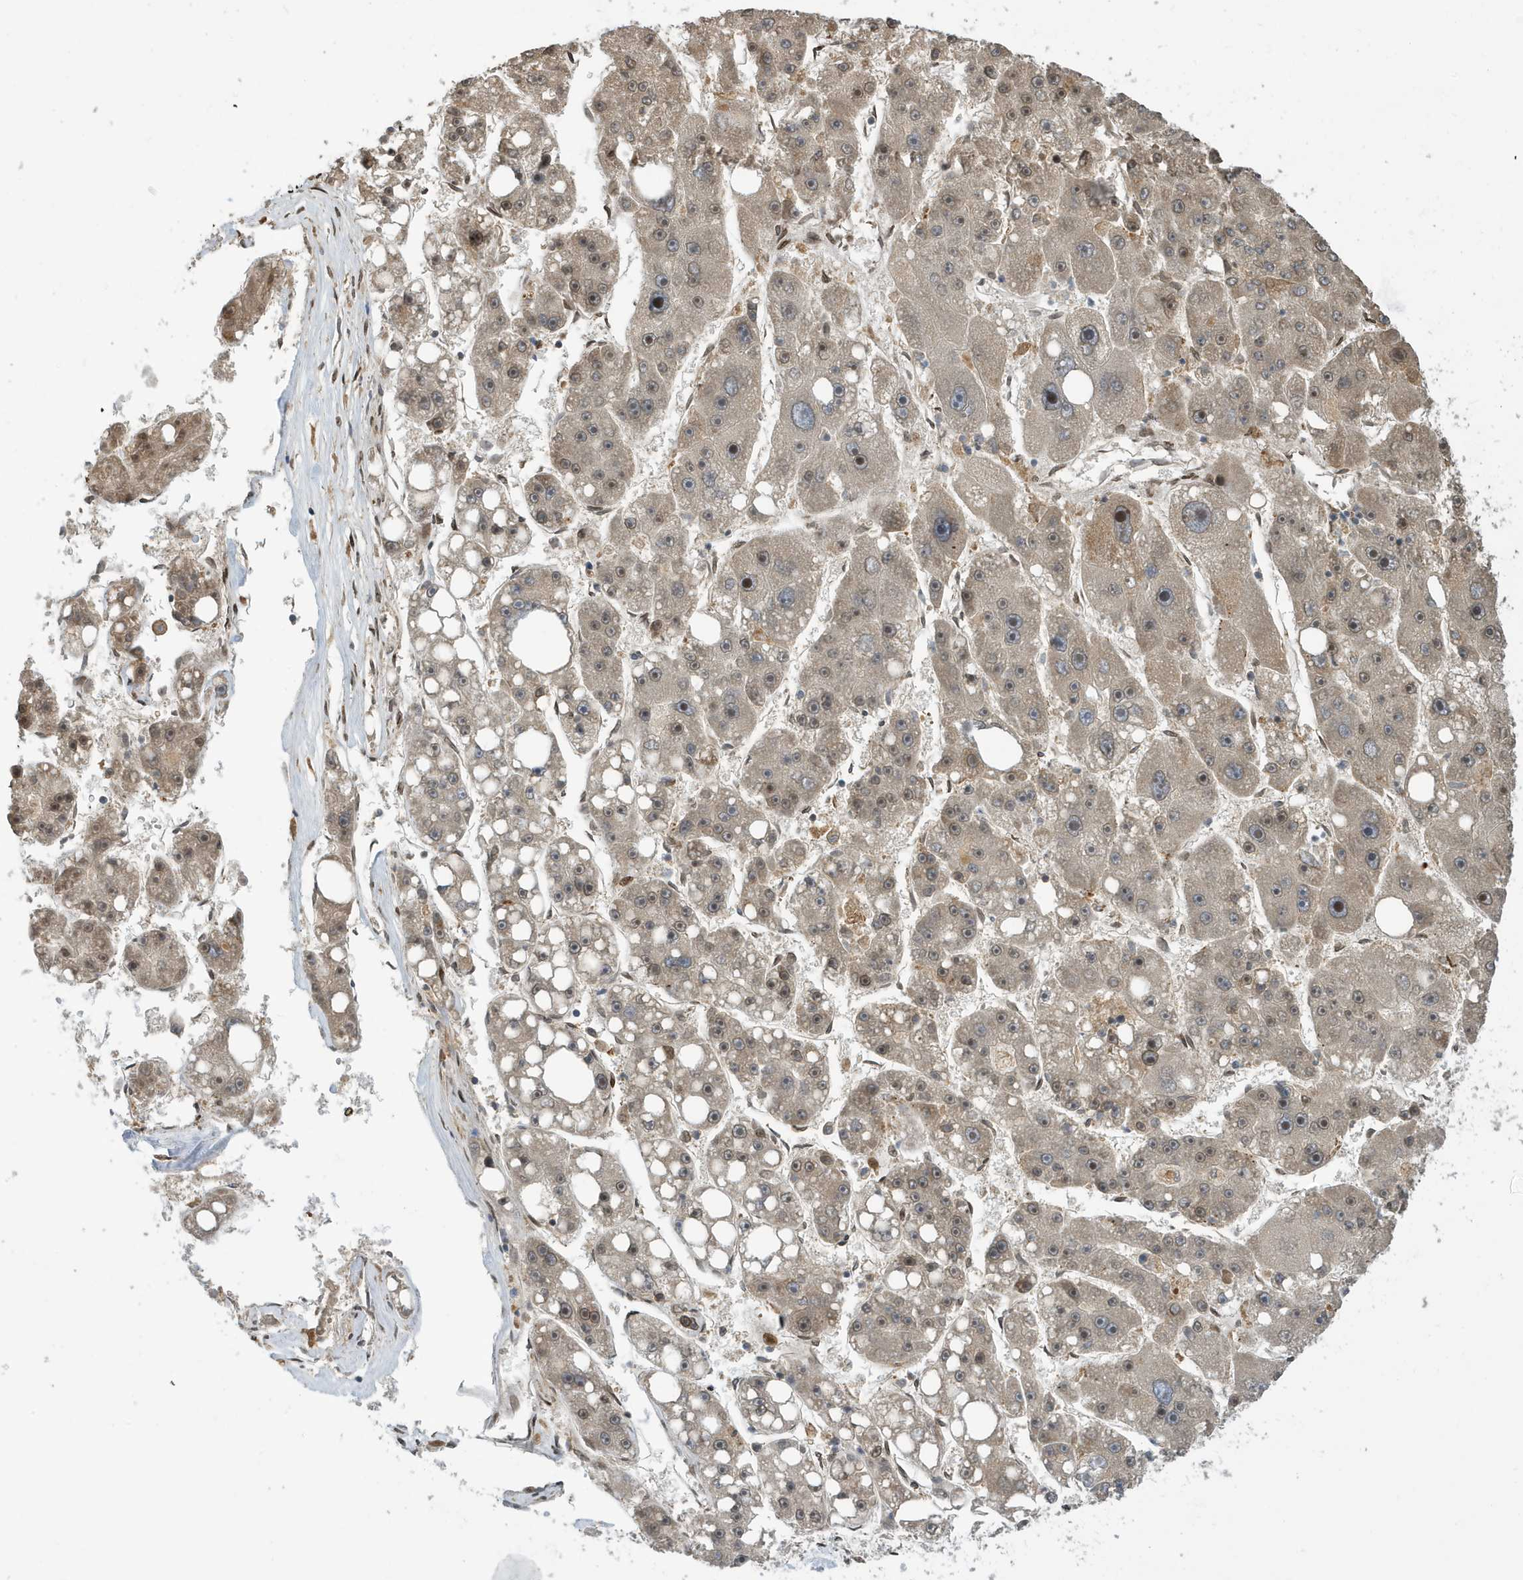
{"staining": {"intensity": "weak", "quantity": "<25%", "location": "cytoplasmic/membranous,nuclear"}, "tissue": "liver cancer", "cell_type": "Tumor cells", "image_type": "cancer", "snomed": [{"axis": "morphology", "description": "Carcinoma, Hepatocellular, NOS"}, {"axis": "topography", "description": "Liver"}], "caption": "There is no significant positivity in tumor cells of liver cancer (hepatocellular carcinoma).", "gene": "DUSP18", "patient": {"sex": "female", "age": 61}}